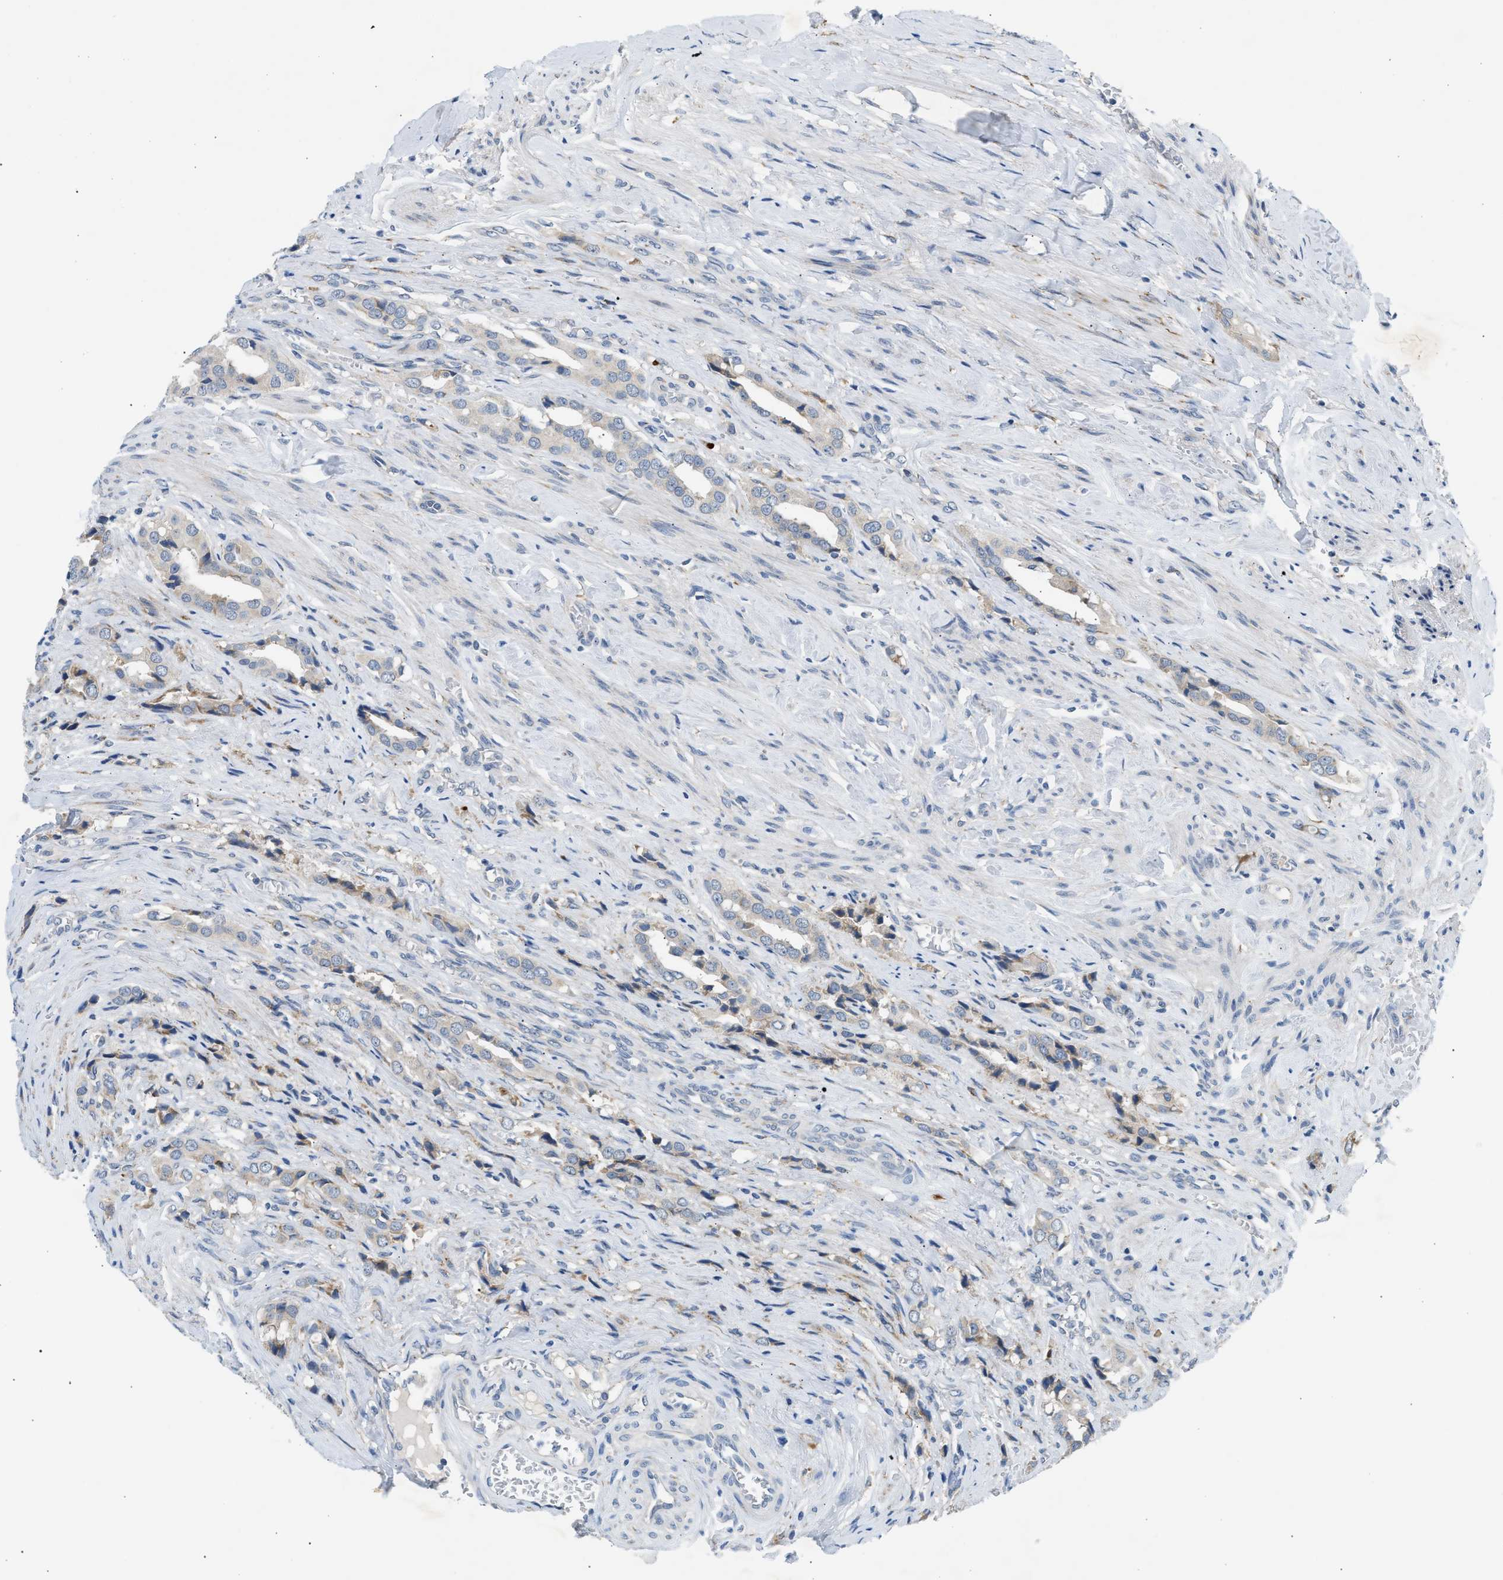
{"staining": {"intensity": "weak", "quantity": "<25%", "location": "cytoplasmic/membranous"}, "tissue": "prostate cancer", "cell_type": "Tumor cells", "image_type": "cancer", "snomed": [{"axis": "morphology", "description": "Adenocarcinoma, High grade"}, {"axis": "topography", "description": "Prostate"}], "caption": "High magnification brightfield microscopy of adenocarcinoma (high-grade) (prostate) stained with DAB (3,3'-diaminobenzidine) (brown) and counterstained with hematoxylin (blue): tumor cells show no significant positivity.", "gene": "KCNC2", "patient": {"sex": "male", "age": 52}}